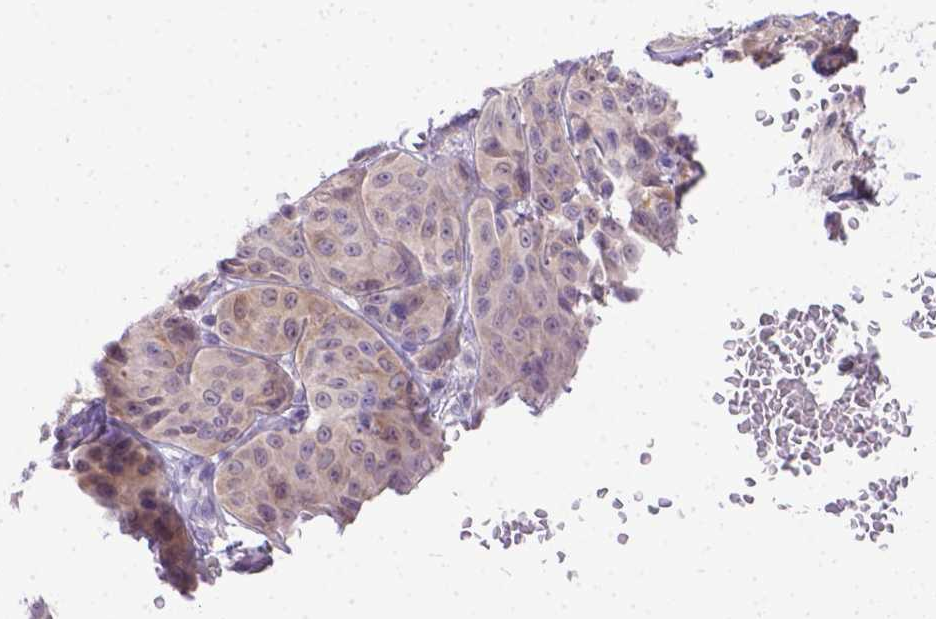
{"staining": {"intensity": "negative", "quantity": "none", "location": "none"}, "tissue": "melanoma", "cell_type": "Tumor cells", "image_type": "cancer", "snomed": [{"axis": "morphology", "description": "Malignant melanoma, NOS"}, {"axis": "topography", "description": "Skin"}], "caption": "Image shows no protein positivity in tumor cells of malignant melanoma tissue. The staining is performed using DAB (3,3'-diaminobenzidine) brown chromogen with nuclei counter-stained in using hematoxylin.", "gene": "TTLL6", "patient": {"sex": "male", "age": 91}}